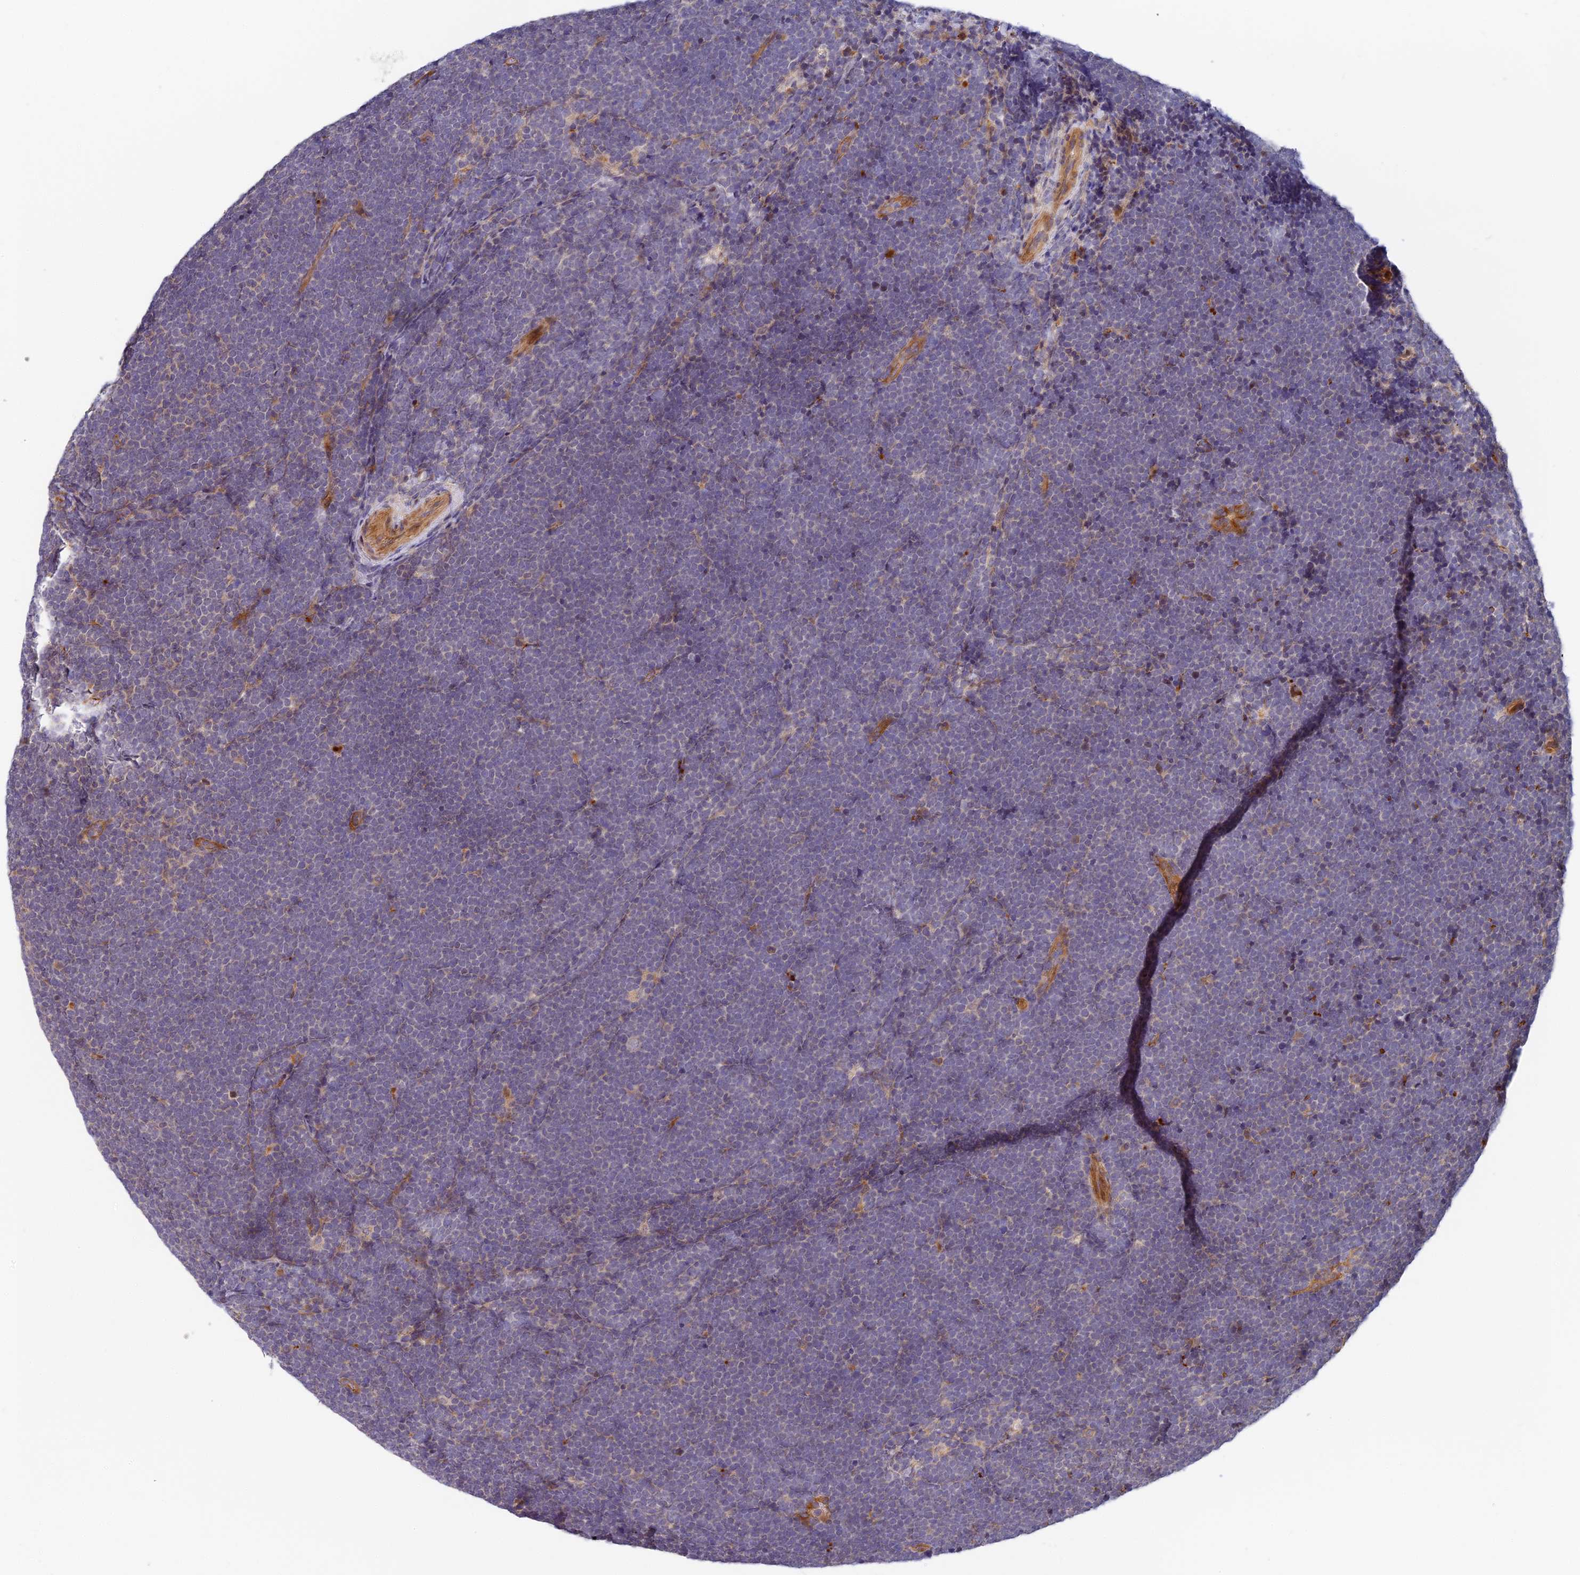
{"staining": {"intensity": "negative", "quantity": "none", "location": "none"}, "tissue": "lymphoma", "cell_type": "Tumor cells", "image_type": "cancer", "snomed": [{"axis": "morphology", "description": "Malignant lymphoma, non-Hodgkin's type, High grade"}, {"axis": "topography", "description": "Lymph node"}], "caption": "This image is of malignant lymphoma, non-Hodgkin's type (high-grade) stained with immunohistochemistry to label a protein in brown with the nuclei are counter-stained blue. There is no expression in tumor cells.", "gene": "MISP3", "patient": {"sex": "male", "age": 13}}